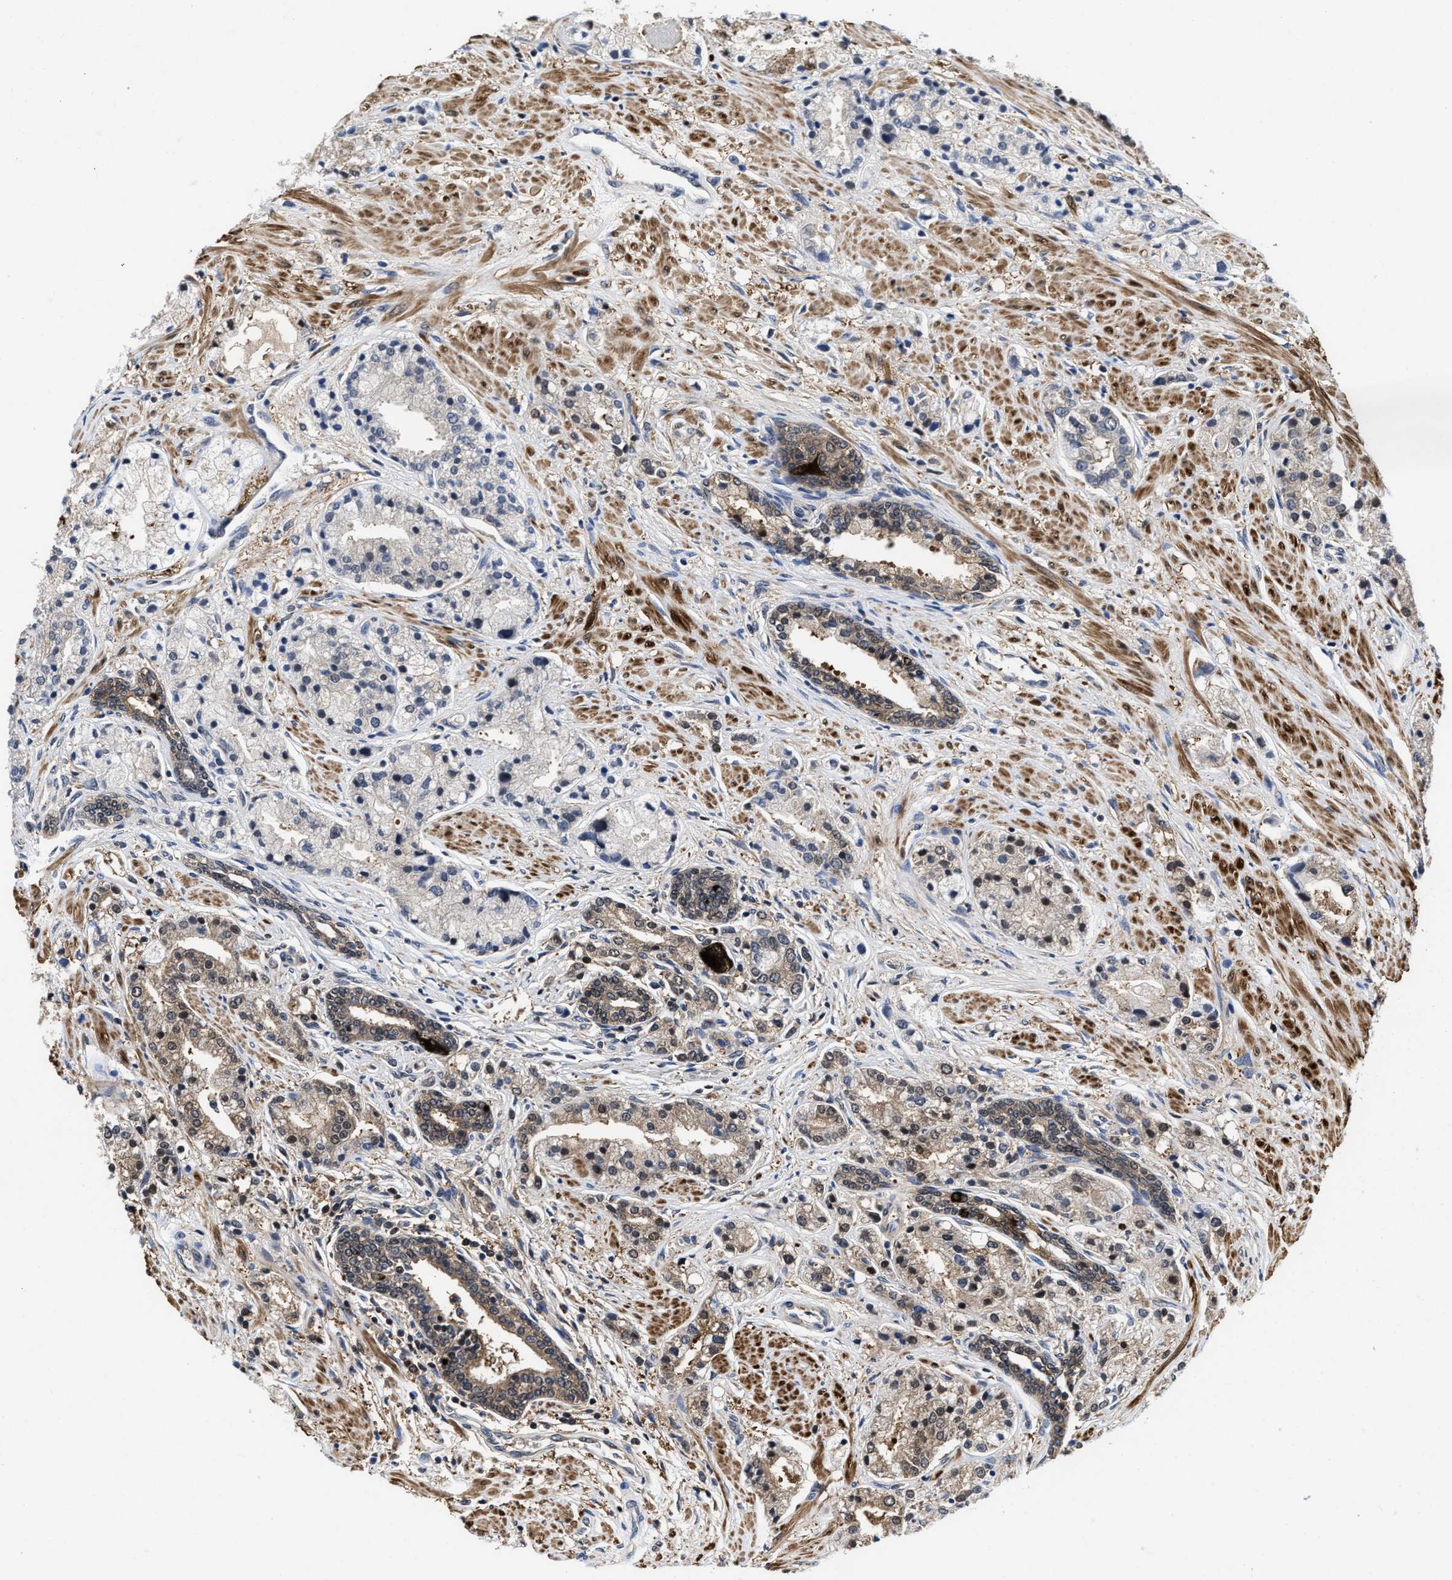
{"staining": {"intensity": "weak", "quantity": "25%-75%", "location": "cytoplasmic/membranous,nuclear"}, "tissue": "prostate cancer", "cell_type": "Tumor cells", "image_type": "cancer", "snomed": [{"axis": "morphology", "description": "Adenocarcinoma, High grade"}, {"axis": "topography", "description": "Prostate"}], "caption": "A brown stain highlights weak cytoplasmic/membranous and nuclear expression of a protein in prostate adenocarcinoma (high-grade) tumor cells. (brown staining indicates protein expression, while blue staining denotes nuclei).", "gene": "KIF12", "patient": {"sex": "male", "age": 50}}